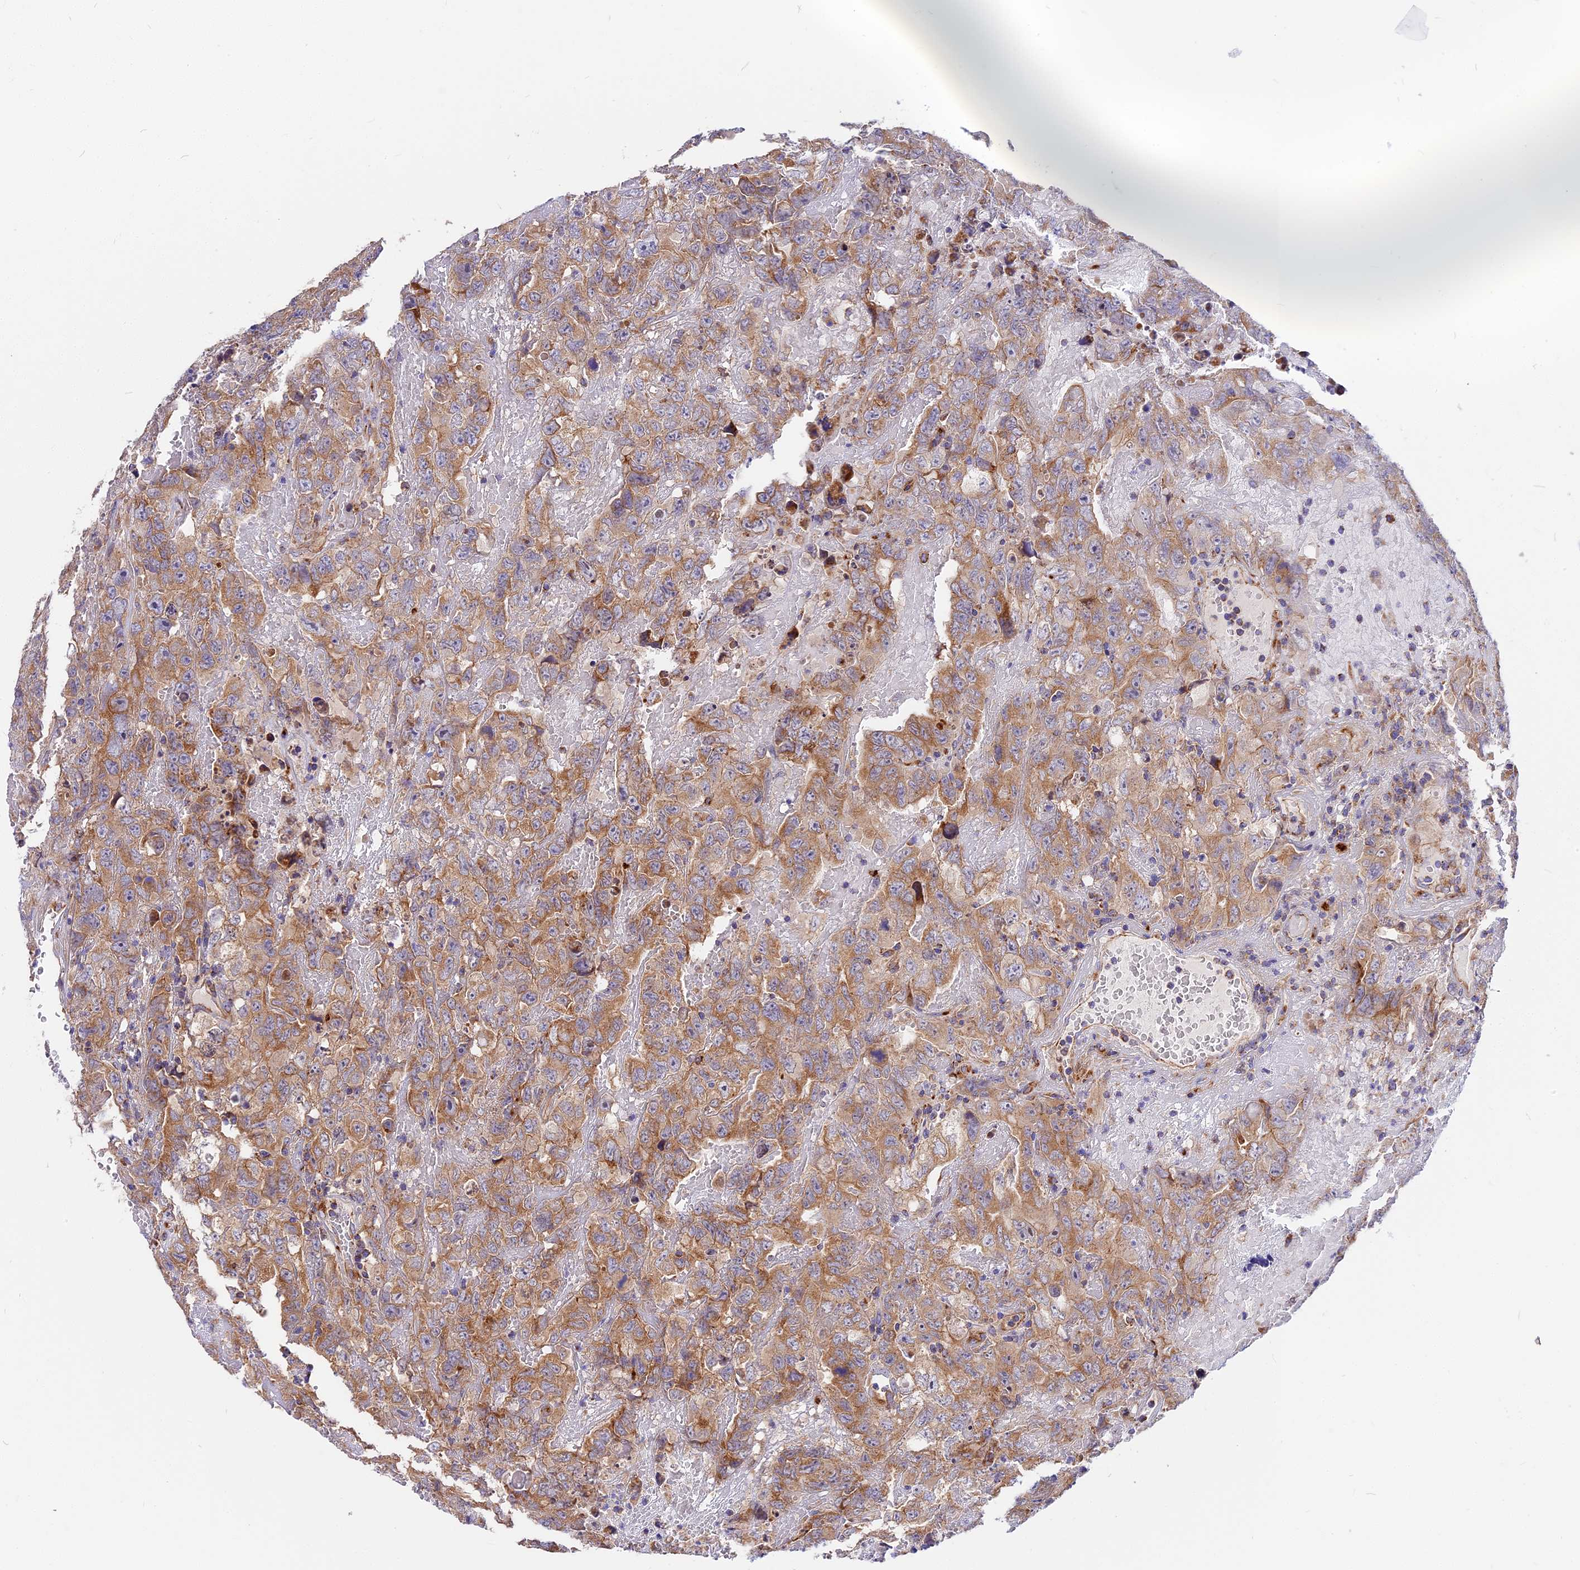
{"staining": {"intensity": "moderate", "quantity": ">75%", "location": "cytoplasmic/membranous"}, "tissue": "testis cancer", "cell_type": "Tumor cells", "image_type": "cancer", "snomed": [{"axis": "morphology", "description": "Carcinoma, Embryonal, NOS"}, {"axis": "topography", "description": "Testis"}], "caption": "Testis cancer (embryonal carcinoma) was stained to show a protein in brown. There is medium levels of moderate cytoplasmic/membranous expression in about >75% of tumor cells.", "gene": "MRAS", "patient": {"sex": "male", "age": 45}}